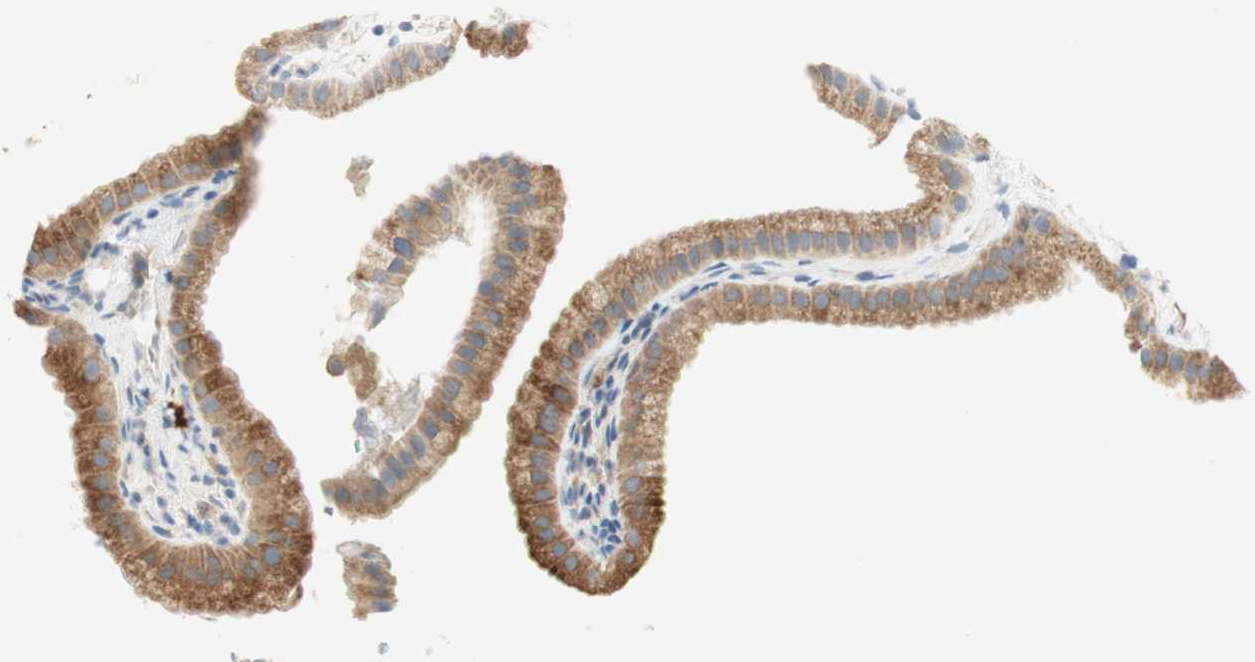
{"staining": {"intensity": "moderate", "quantity": ">75%", "location": "cytoplasmic/membranous"}, "tissue": "gallbladder", "cell_type": "Glandular cells", "image_type": "normal", "snomed": [{"axis": "morphology", "description": "Normal tissue, NOS"}, {"axis": "topography", "description": "Gallbladder"}], "caption": "Protein positivity by immunohistochemistry shows moderate cytoplasmic/membranous staining in about >75% of glandular cells in normal gallbladder. Ihc stains the protein of interest in brown and the nuclei are stained blue.", "gene": "MANF", "patient": {"sex": "female", "age": 64}}